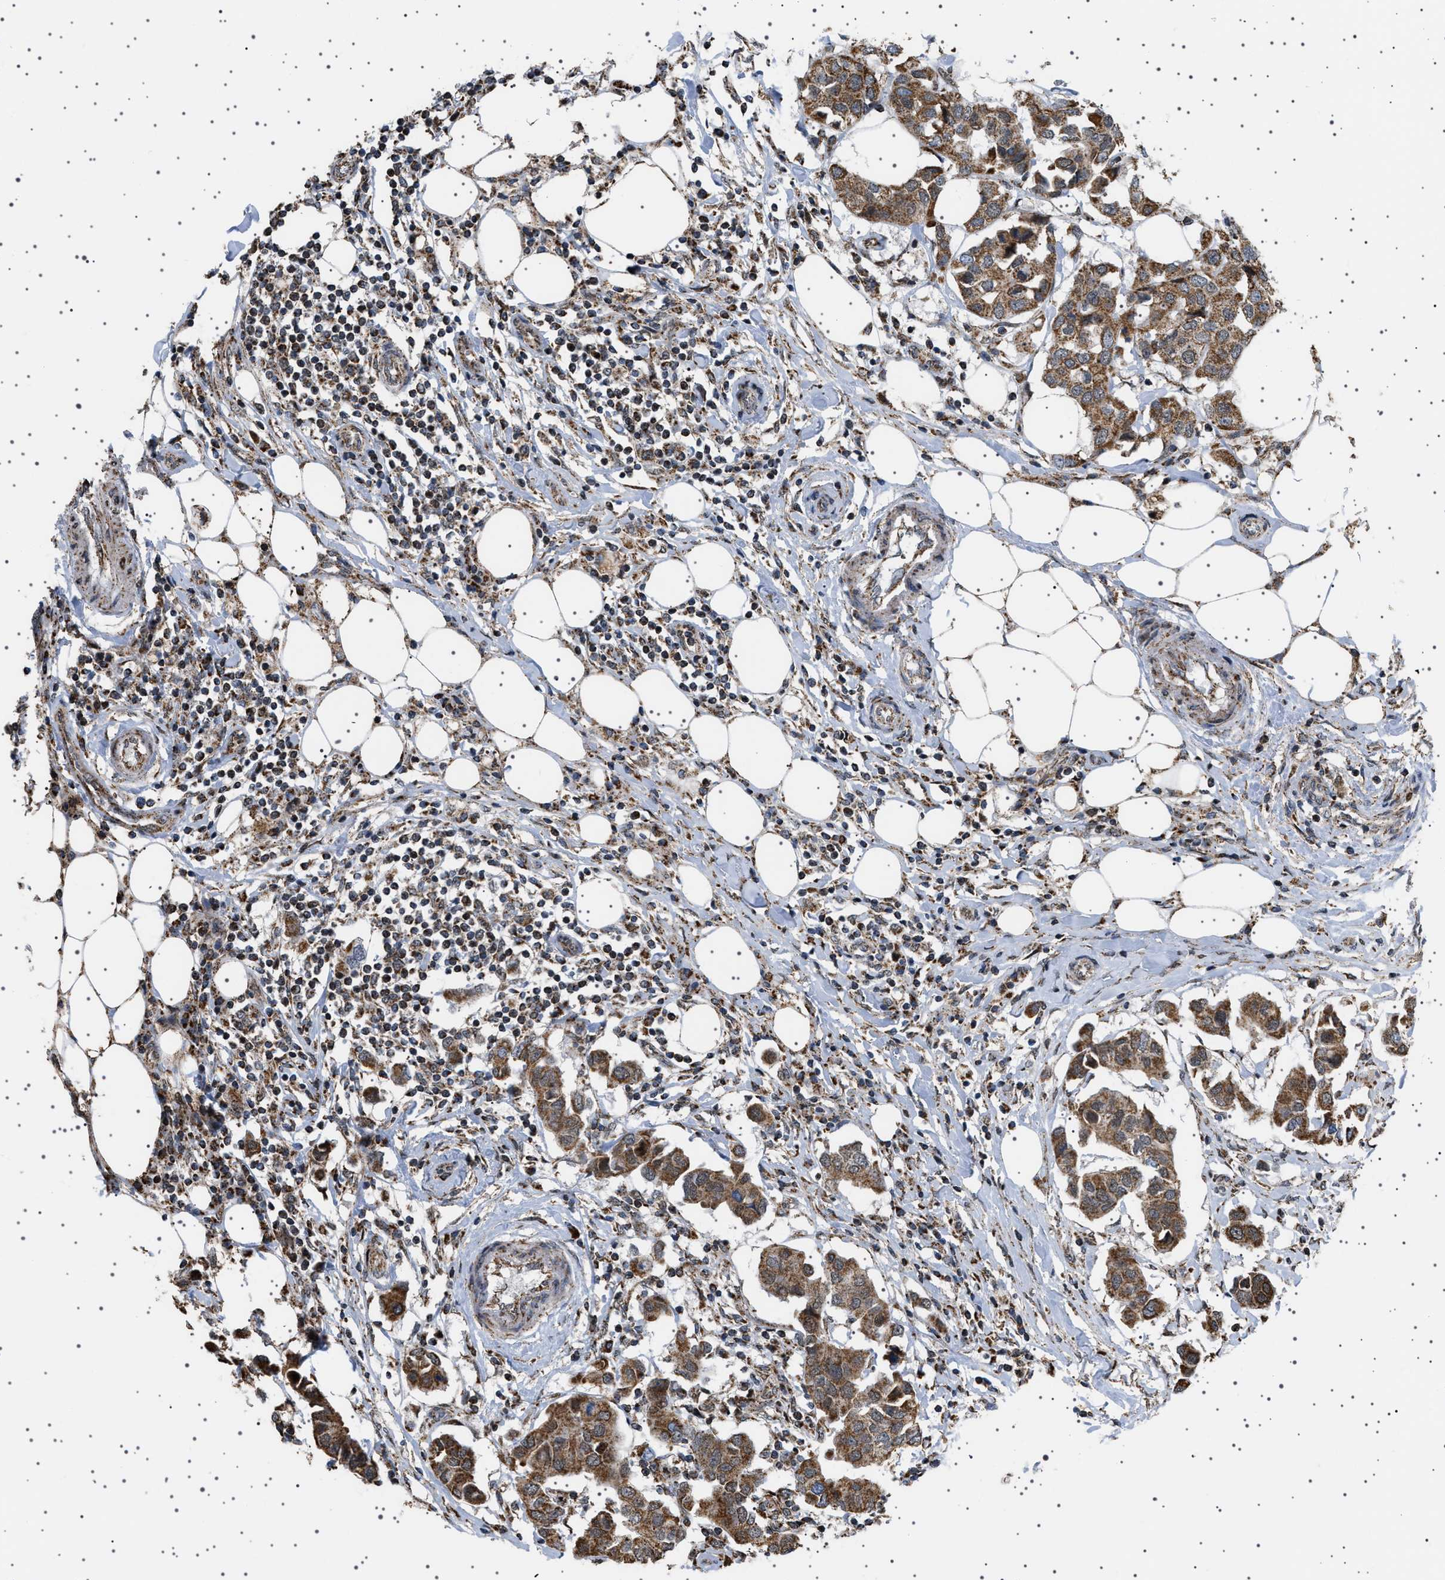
{"staining": {"intensity": "moderate", "quantity": ">75%", "location": "cytoplasmic/membranous"}, "tissue": "breast cancer", "cell_type": "Tumor cells", "image_type": "cancer", "snomed": [{"axis": "morphology", "description": "Duct carcinoma"}, {"axis": "topography", "description": "Breast"}], "caption": "Infiltrating ductal carcinoma (breast) was stained to show a protein in brown. There is medium levels of moderate cytoplasmic/membranous expression in about >75% of tumor cells.", "gene": "MELK", "patient": {"sex": "female", "age": 80}}